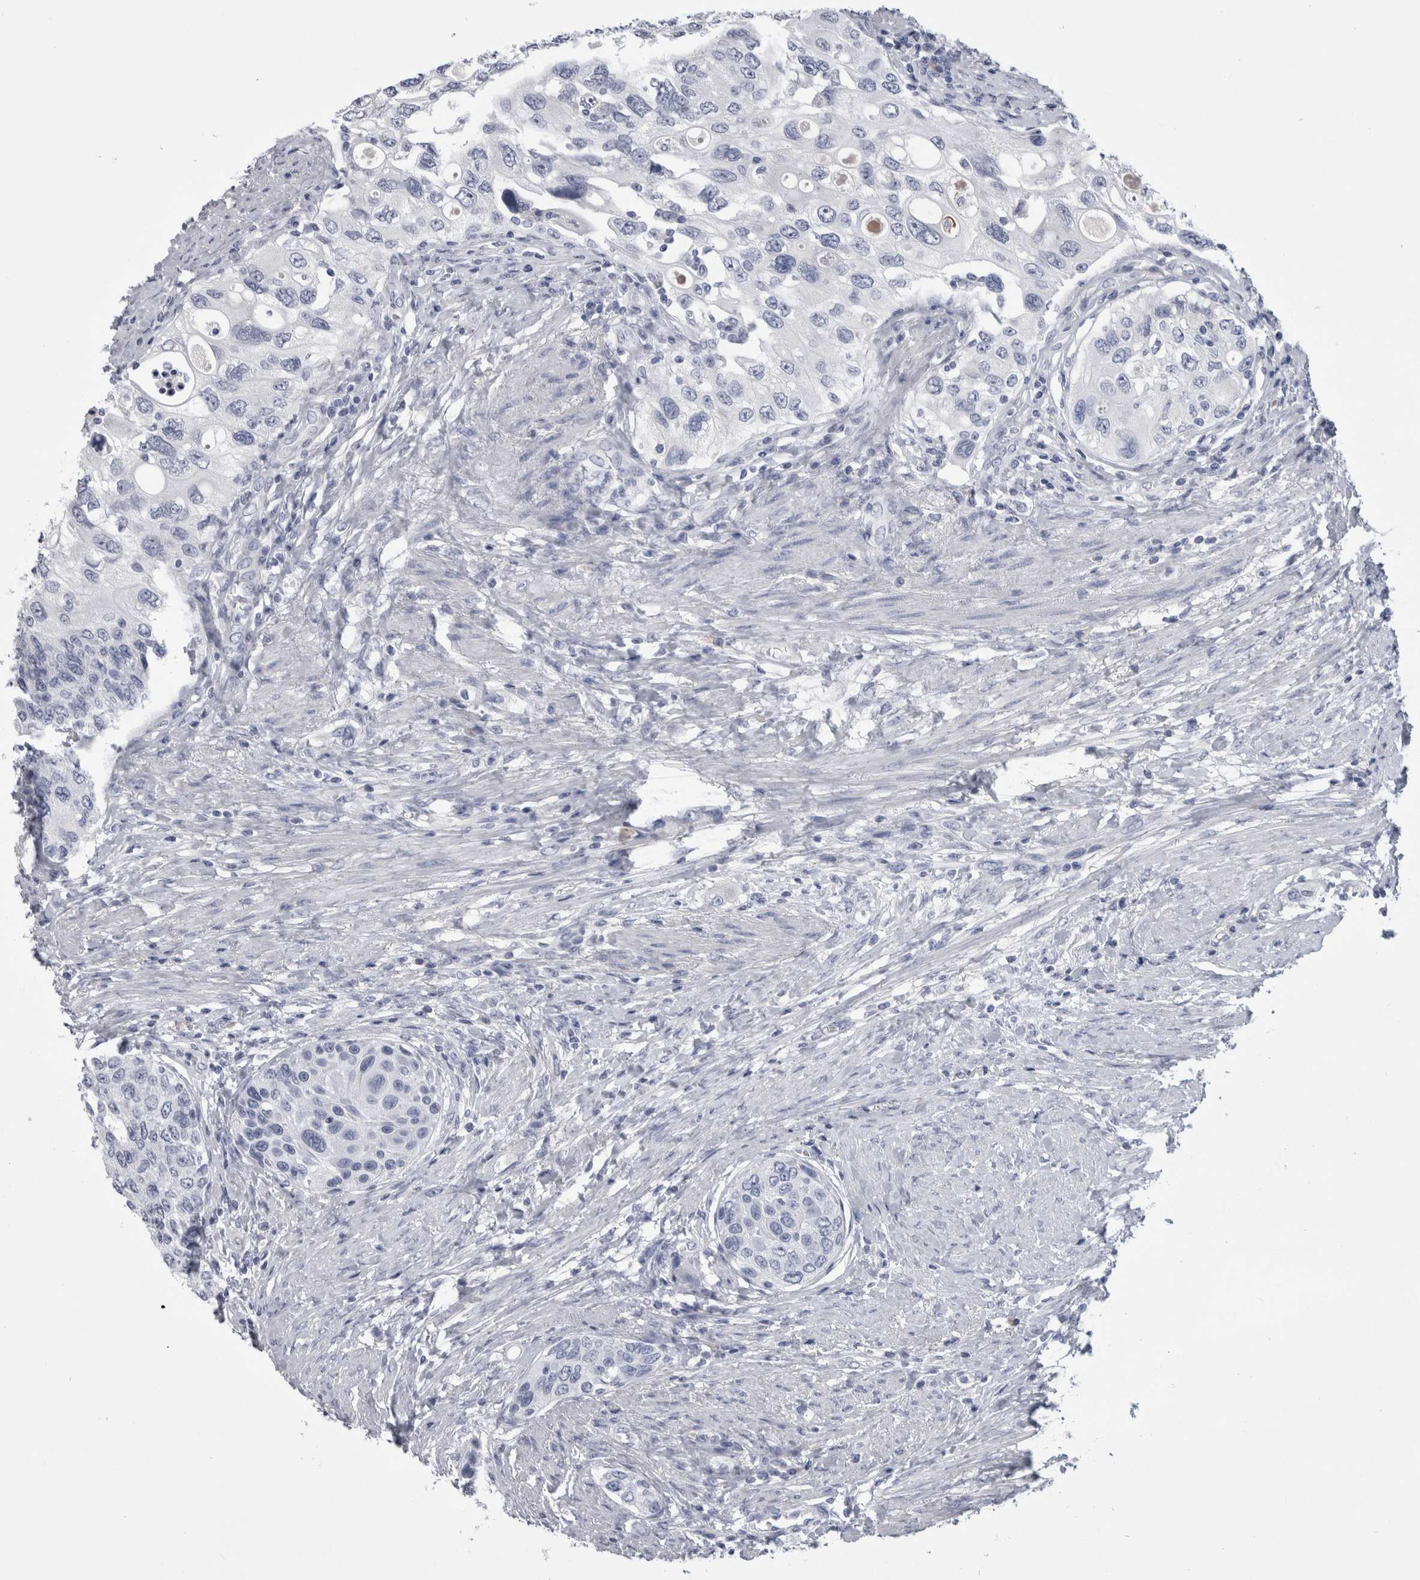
{"staining": {"intensity": "negative", "quantity": "none", "location": "none"}, "tissue": "urothelial cancer", "cell_type": "Tumor cells", "image_type": "cancer", "snomed": [{"axis": "morphology", "description": "Urothelial carcinoma, High grade"}, {"axis": "topography", "description": "Urinary bladder"}], "caption": "Histopathology image shows no protein expression in tumor cells of urothelial cancer tissue.", "gene": "PAX5", "patient": {"sex": "female", "age": 56}}